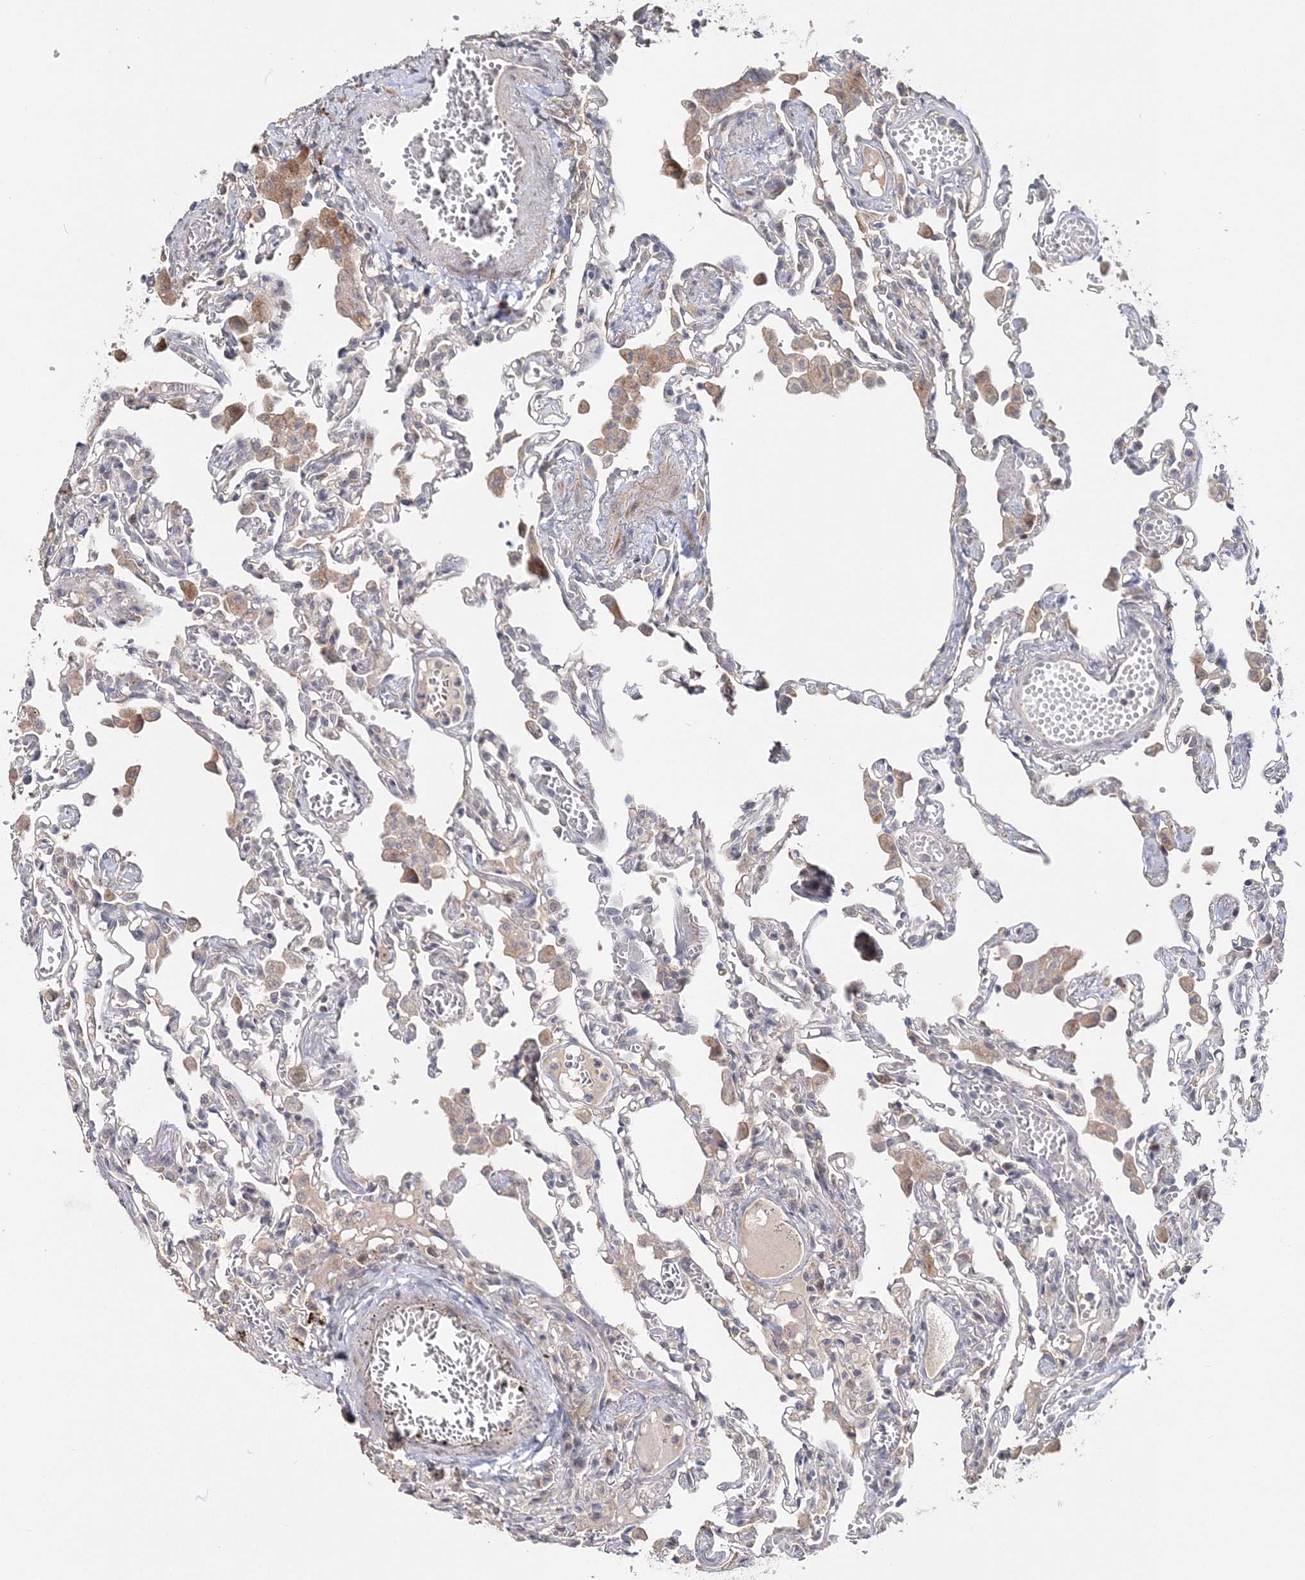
{"staining": {"intensity": "moderate", "quantity": "<25%", "location": "cytoplasmic/membranous"}, "tissue": "lung", "cell_type": "Alveolar cells", "image_type": "normal", "snomed": [{"axis": "morphology", "description": "Normal tissue, NOS"}, {"axis": "topography", "description": "Bronchus"}, {"axis": "topography", "description": "Lung"}], "caption": "Immunohistochemistry (DAB (3,3'-diaminobenzidine)) staining of benign human lung shows moderate cytoplasmic/membranous protein expression in approximately <25% of alveolar cells.", "gene": "GJB5", "patient": {"sex": "female", "age": 49}}